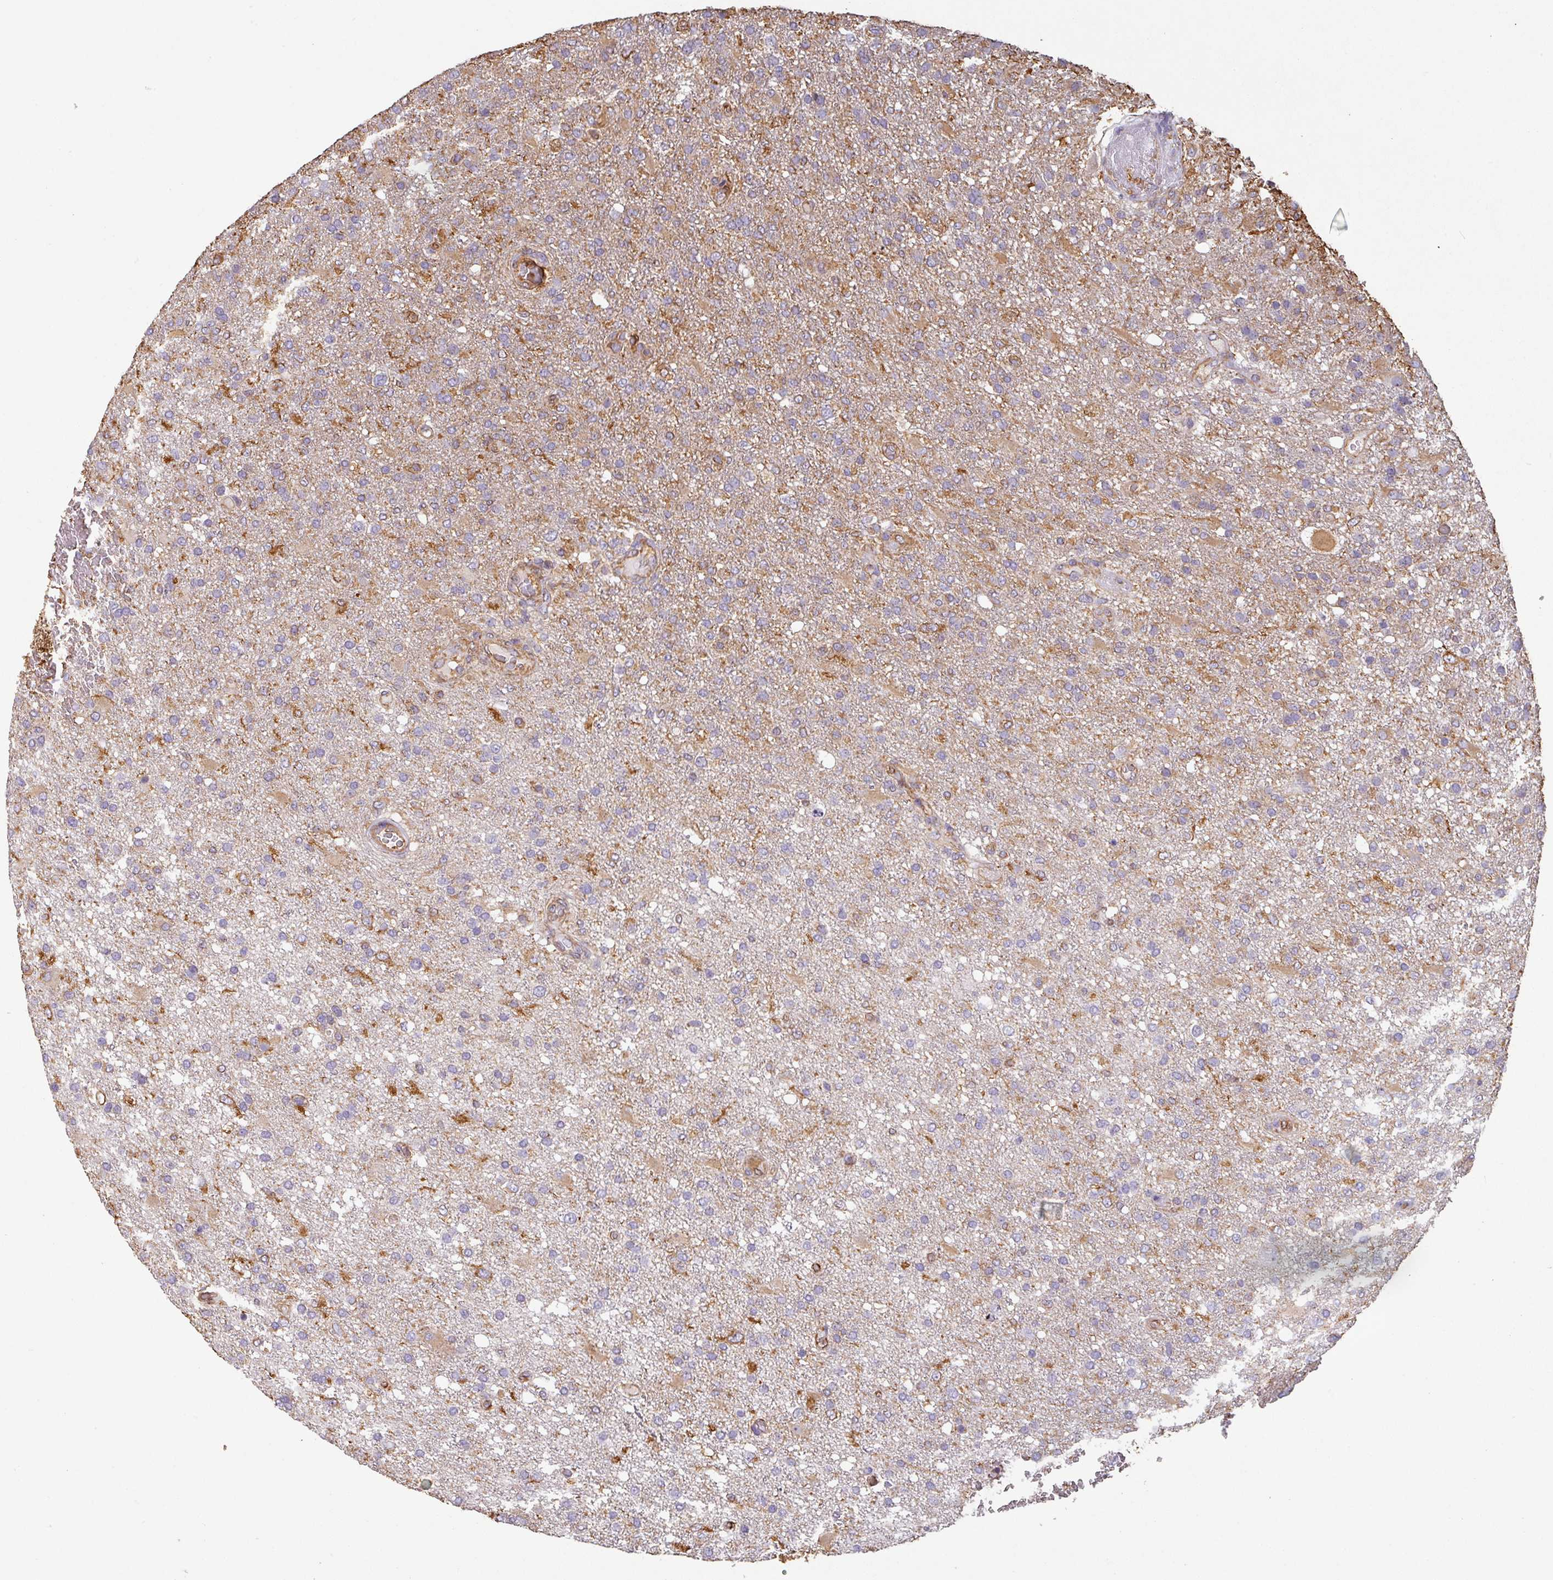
{"staining": {"intensity": "moderate", "quantity": "<25%", "location": "cytoplasmic/membranous"}, "tissue": "glioma", "cell_type": "Tumor cells", "image_type": "cancer", "snomed": [{"axis": "morphology", "description": "Glioma, malignant, High grade"}, {"axis": "topography", "description": "Brain"}], "caption": "High-magnification brightfield microscopy of high-grade glioma (malignant) stained with DAB (3,3'-diaminobenzidine) (brown) and counterstained with hematoxylin (blue). tumor cells exhibit moderate cytoplasmic/membranous positivity is present in approximately<25% of cells. The protein of interest is stained brown, and the nuclei are stained in blue (DAB (3,3'-diaminobenzidine) IHC with brightfield microscopy, high magnification).", "gene": "ZNF280C", "patient": {"sex": "female", "age": 74}}